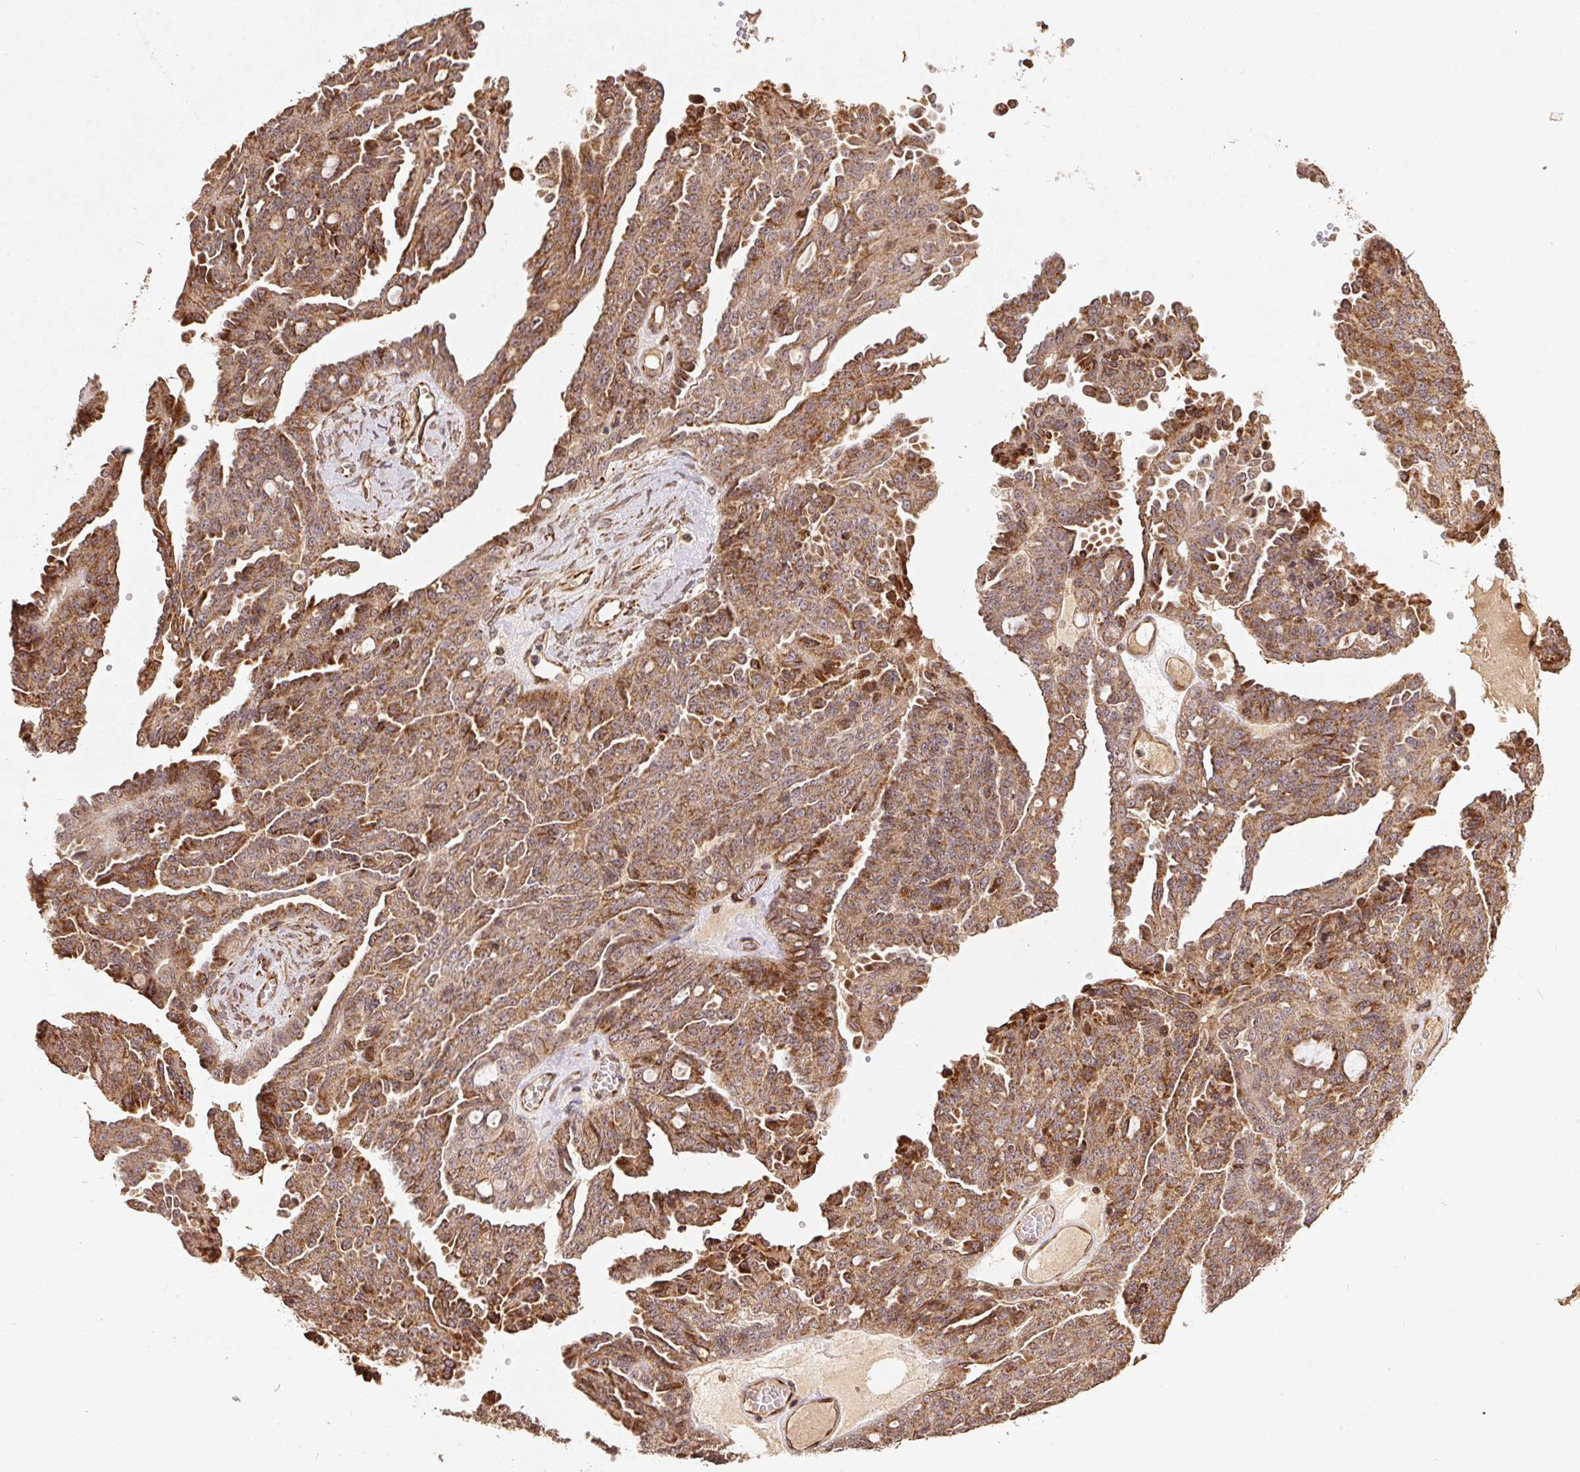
{"staining": {"intensity": "moderate", "quantity": ">75%", "location": "cytoplasmic/membranous"}, "tissue": "ovarian cancer", "cell_type": "Tumor cells", "image_type": "cancer", "snomed": [{"axis": "morphology", "description": "Cystadenocarcinoma, serous, NOS"}, {"axis": "topography", "description": "Ovary"}], "caption": "Protein analysis of ovarian cancer (serous cystadenocarcinoma) tissue shows moderate cytoplasmic/membranous staining in approximately >75% of tumor cells.", "gene": "SPRED2", "patient": {"sex": "female", "age": 71}}